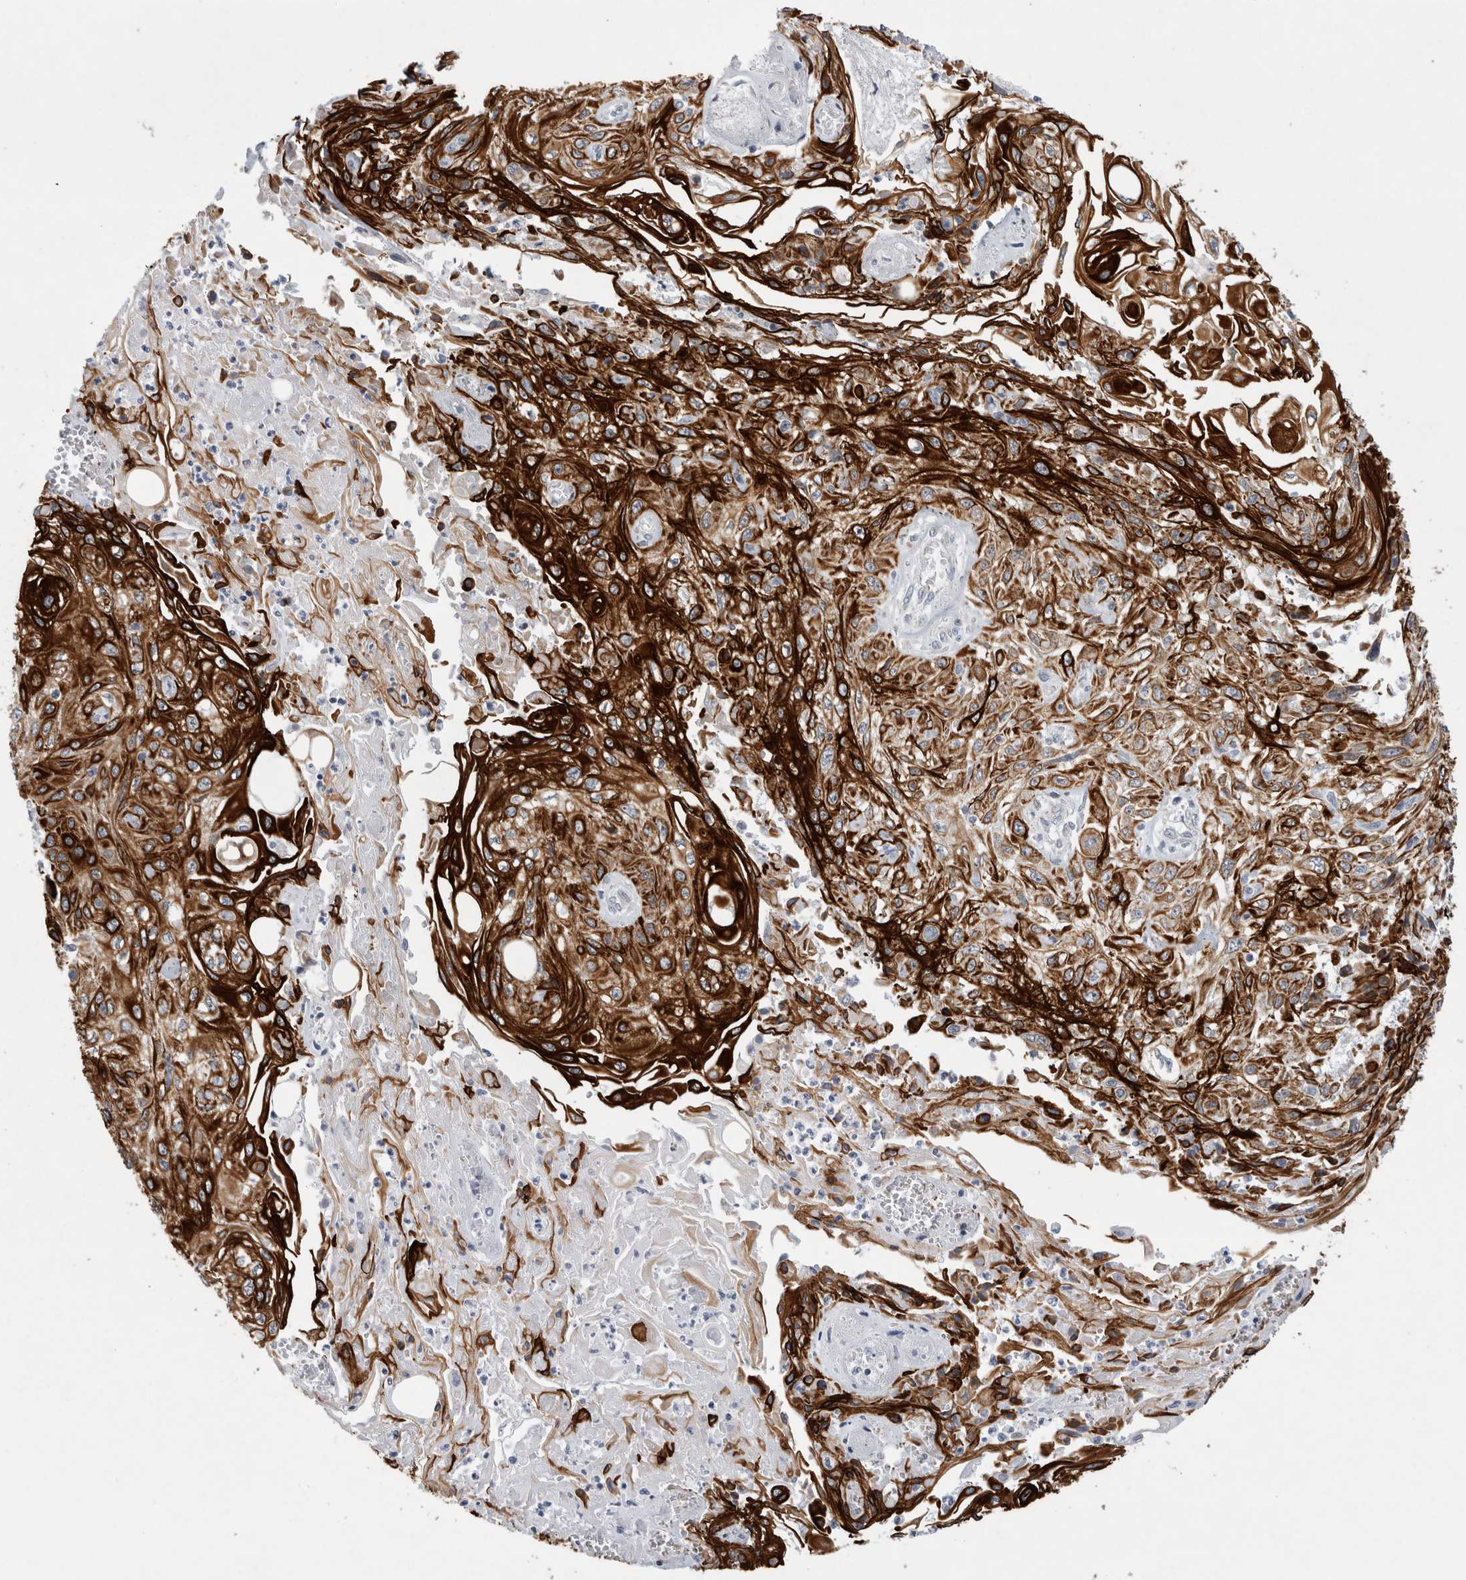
{"staining": {"intensity": "strong", "quantity": ">75%", "location": "cytoplasmic/membranous"}, "tissue": "skin cancer", "cell_type": "Tumor cells", "image_type": "cancer", "snomed": [{"axis": "morphology", "description": "Squamous cell carcinoma, NOS"}, {"axis": "morphology", "description": "Squamous cell carcinoma, metastatic, NOS"}, {"axis": "topography", "description": "Skin"}, {"axis": "topography", "description": "Lymph node"}], "caption": "Skin cancer (squamous cell carcinoma) tissue shows strong cytoplasmic/membranous staining in about >75% of tumor cells, visualized by immunohistochemistry.", "gene": "GAA", "patient": {"sex": "male", "age": 75}}